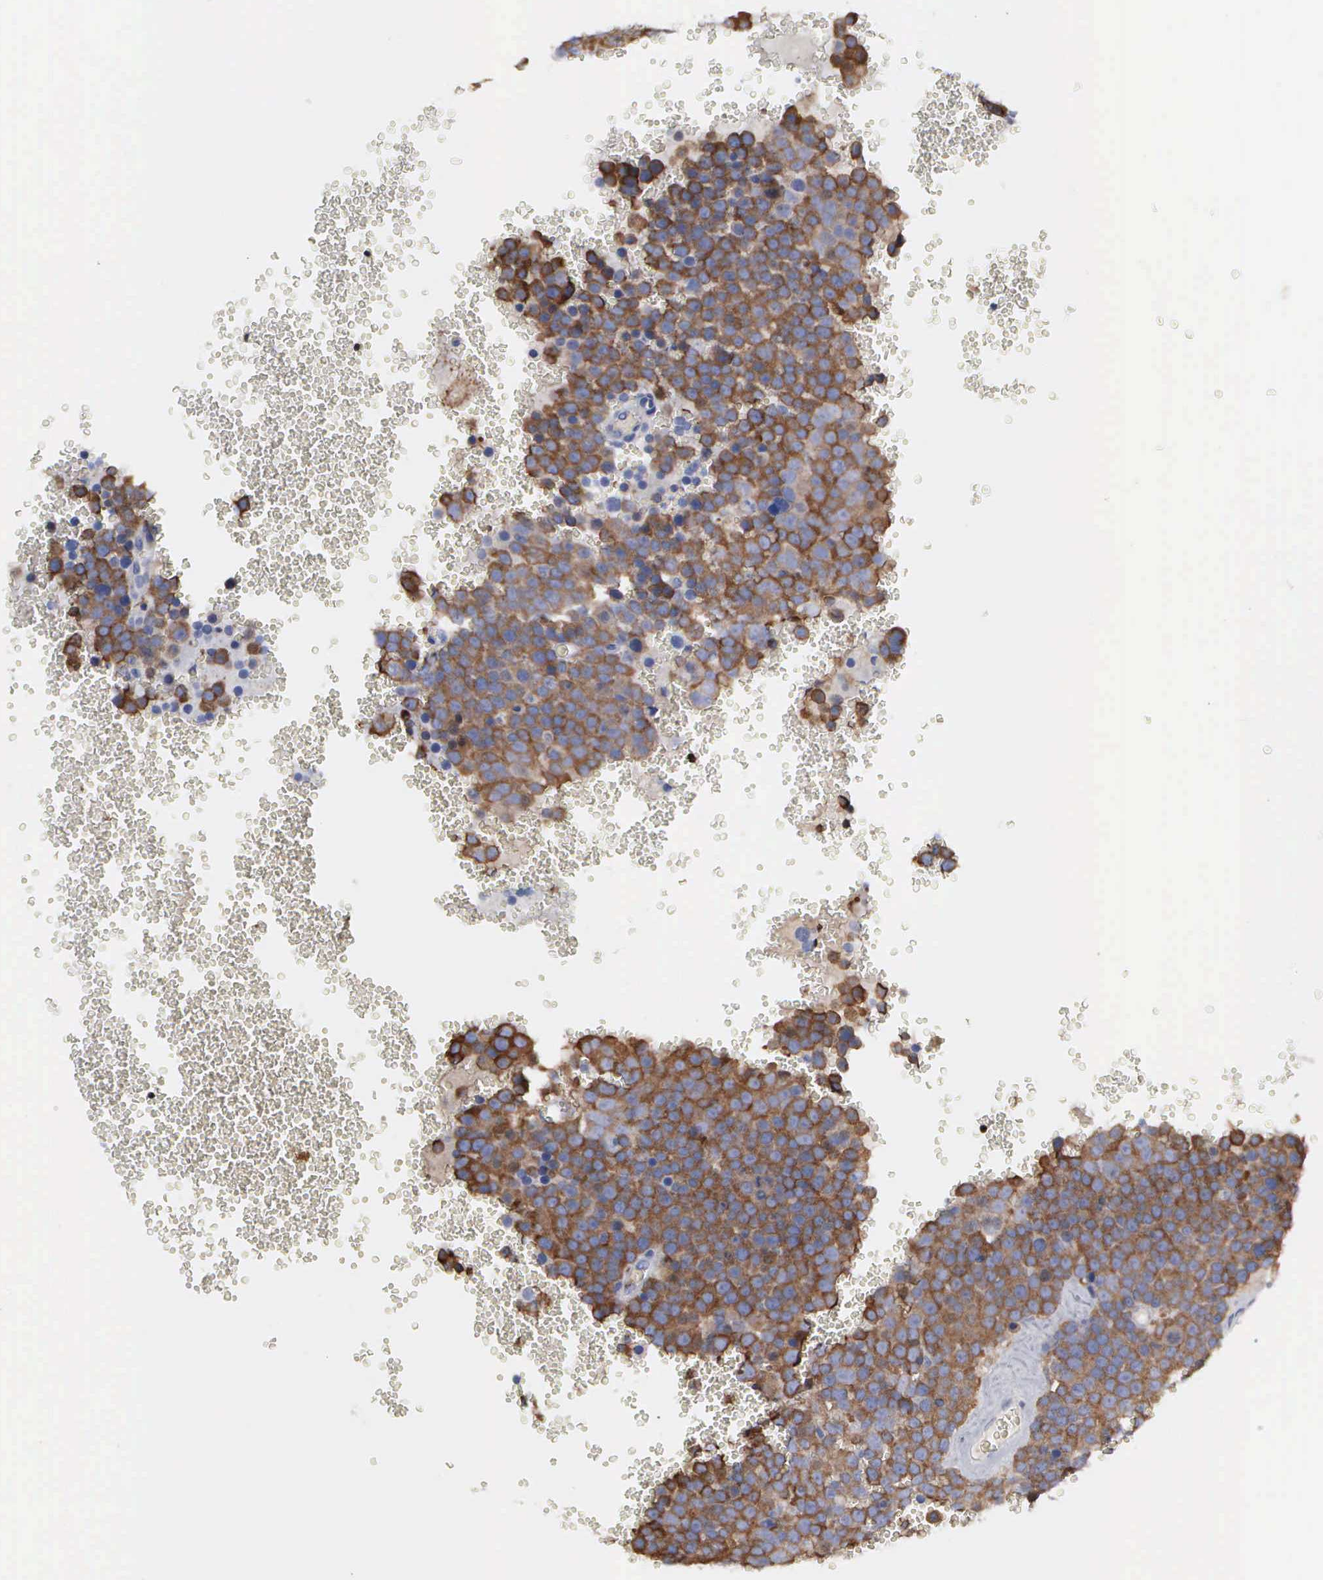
{"staining": {"intensity": "moderate", "quantity": ">75%", "location": "cytoplasmic/membranous"}, "tissue": "testis cancer", "cell_type": "Tumor cells", "image_type": "cancer", "snomed": [{"axis": "morphology", "description": "Seminoma, NOS"}, {"axis": "topography", "description": "Testis"}], "caption": "A photomicrograph of human testis cancer stained for a protein demonstrates moderate cytoplasmic/membranous brown staining in tumor cells. The staining was performed using DAB, with brown indicating positive protein expression. Nuclei are stained blue with hematoxylin.", "gene": "G6PD", "patient": {"sex": "male", "age": 71}}